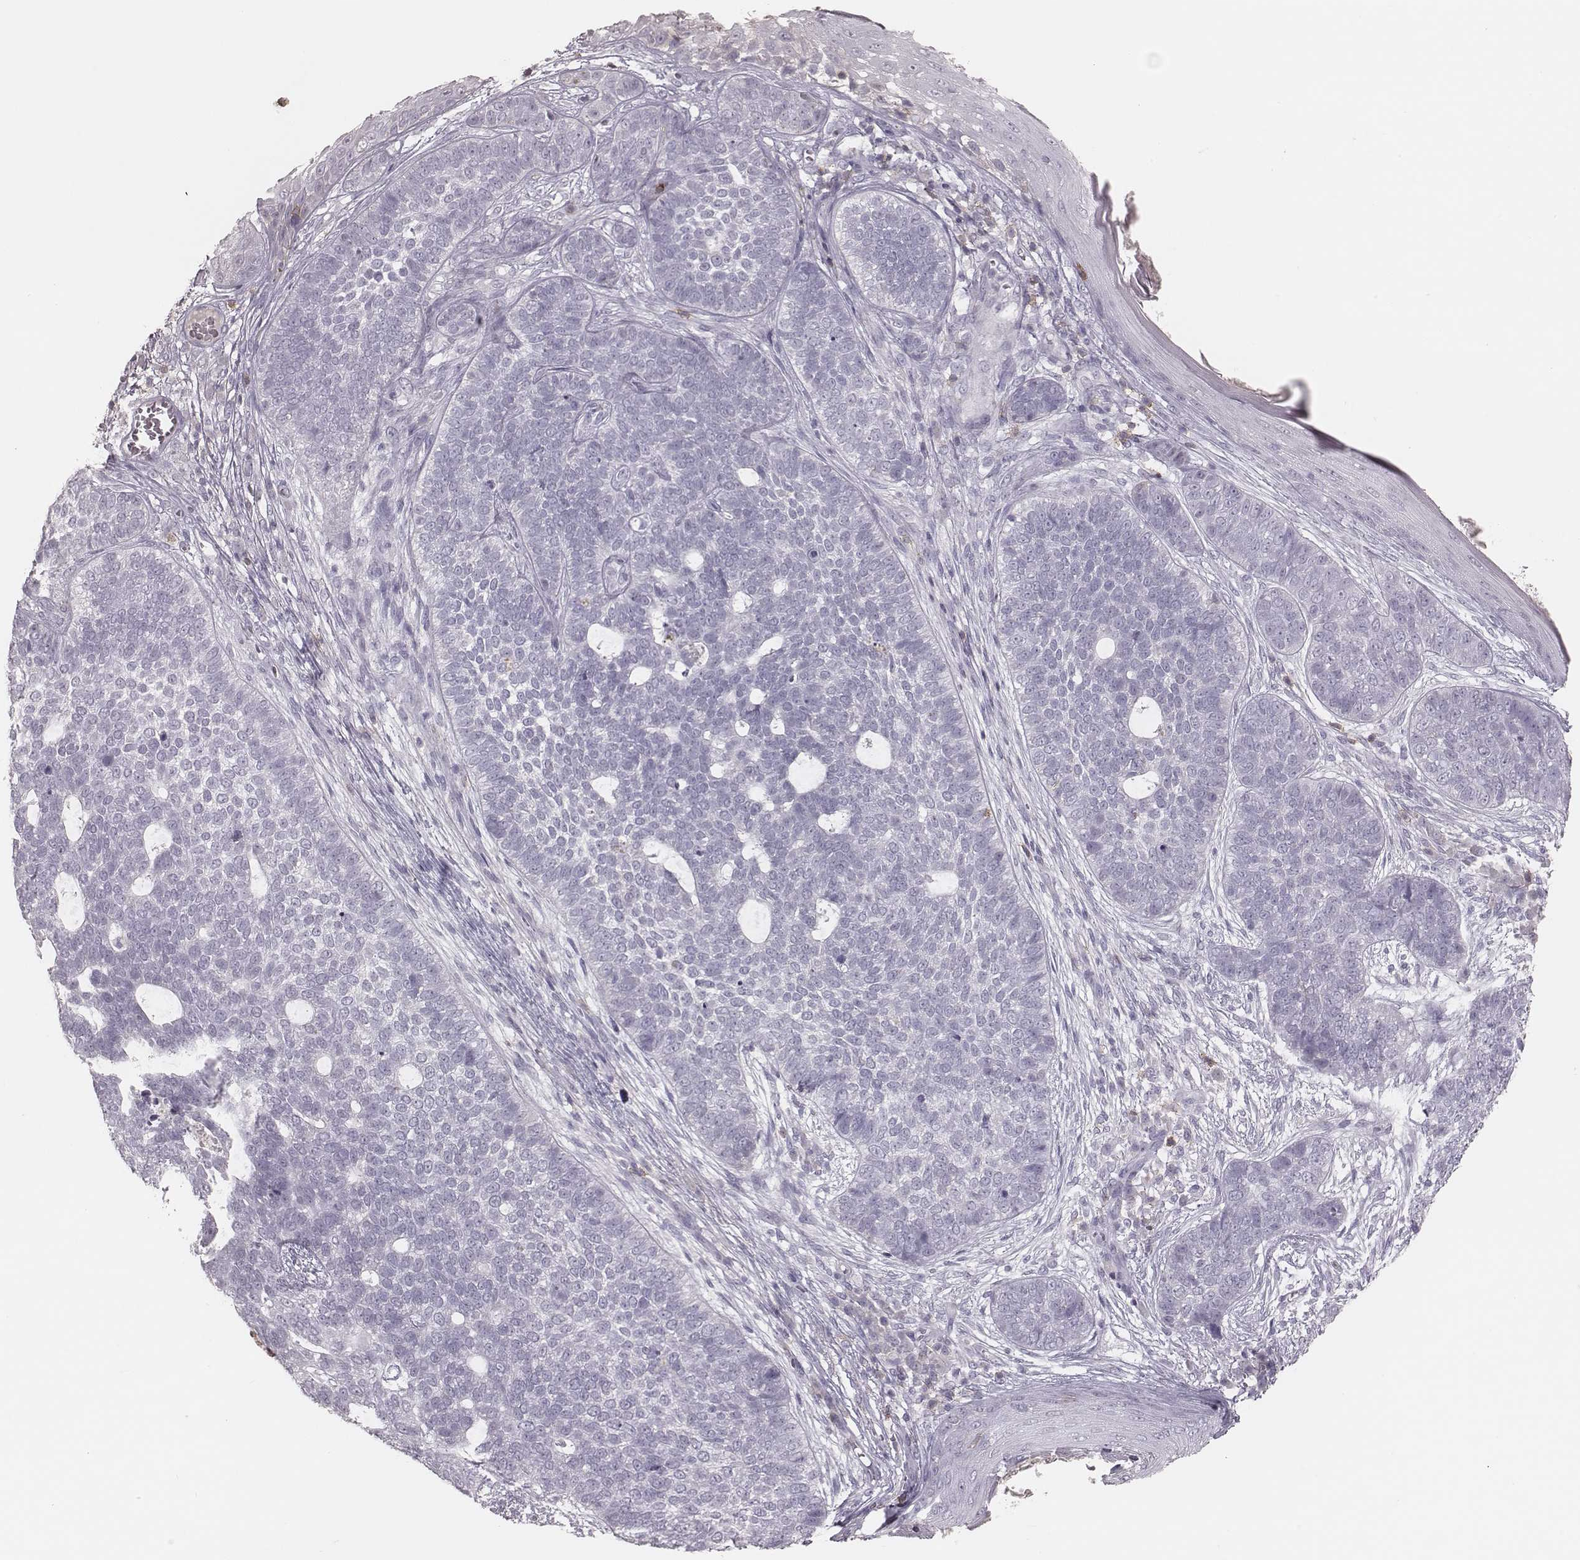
{"staining": {"intensity": "negative", "quantity": "none", "location": "none"}, "tissue": "skin cancer", "cell_type": "Tumor cells", "image_type": "cancer", "snomed": [{"axis": "morphology", "description": "Basal cell carcinoma"}, {"axis": "topography", "description": "Skin"}], "caption": "DAB (3,3'-diaminobenzidine) immunohistochemical staining of human skin cancer (basal cell carcinoma) exhibits no significant expression in tumor cells.", "gene": "PDCD1", "patient": {"sex": "female", "age": 69}}